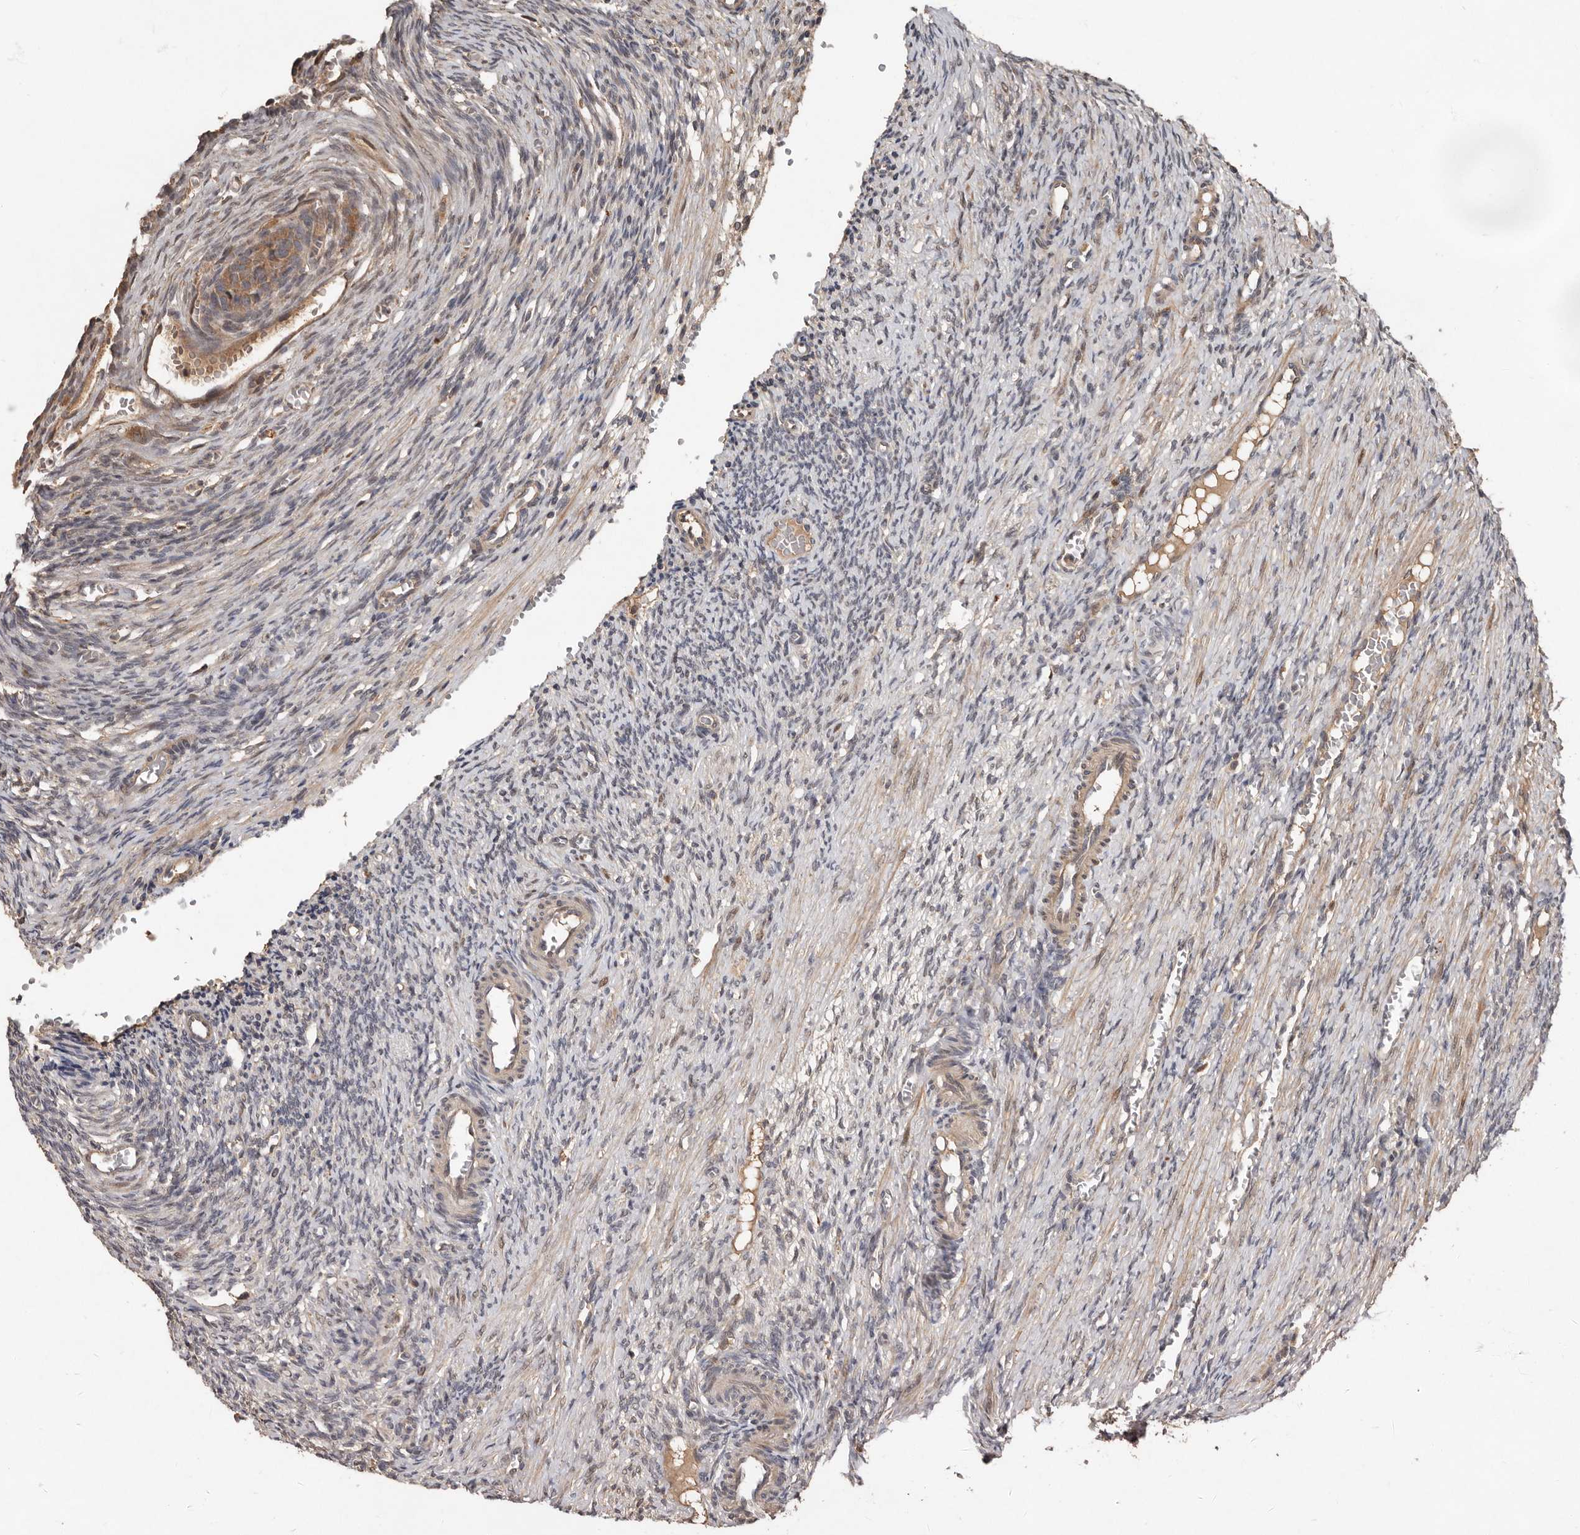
{"staining": {"intensity": "weak", "quantity": "25%-75%", "location": "cytoplasmic/membranous"}, "tissue": "ovary", "cell_type": "Ovarian stroma cells", "image_type": "normal", "snomed": [{"axis": "morphology", "description": "Normal tissue, NOS"}, {"axis": "topography", "description": "Ovary"}], "caption": "High-magnification brightfield microscopy of normal ovary stained with DAB (3,3'-diaminobenzidine) (brown) and counterstained with hematoxylin (blue). ovarian stroma cells exhibit weak cytoplasmic/membranous positivity is present in approximately25%-75% of cells. (IHC, brightfield microscopy, high magnification).", "gene": "KIF26B", "patient": {"sex": "female", "age": 27}}